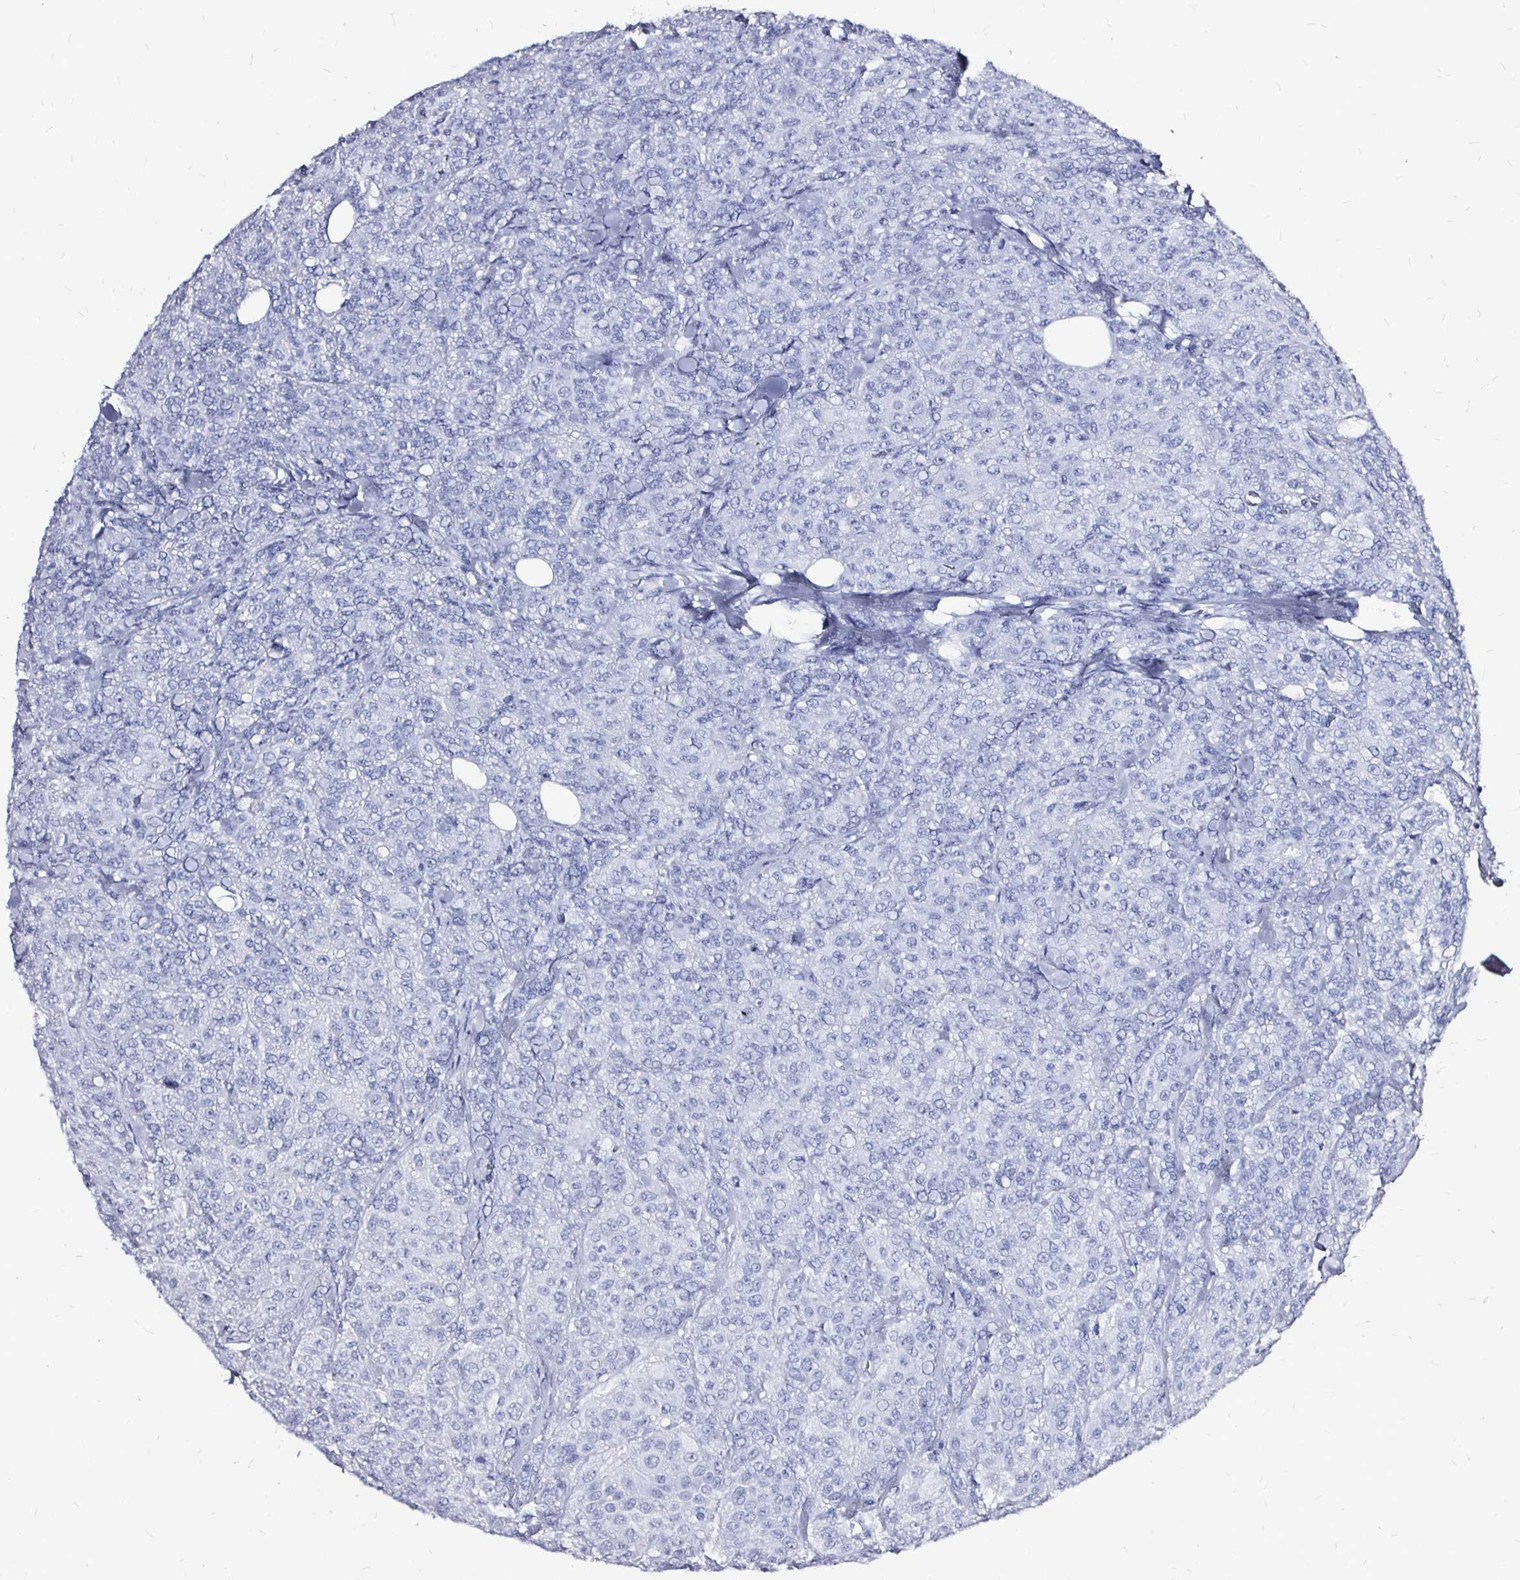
{"staining": {"intensity": "negative", "quantity": "none", "location": "none"}, "tissue": "breast cancer", "cell_type": "Tumor cells", "image_type": "cancer", "snomed": [{"axis": "morphology", "description": "Normal tissue, NOS"}, {"axis": "morphology", "description": "Duct carcinoma"}, {"axis": "topography", "description": "Breast"}], "caption": "Tumor cells are negative for protein expression in human breast invasive ductal carcinoma.", "gene": "LUZP4", "patient": {"sex": "female", "age": 43}}